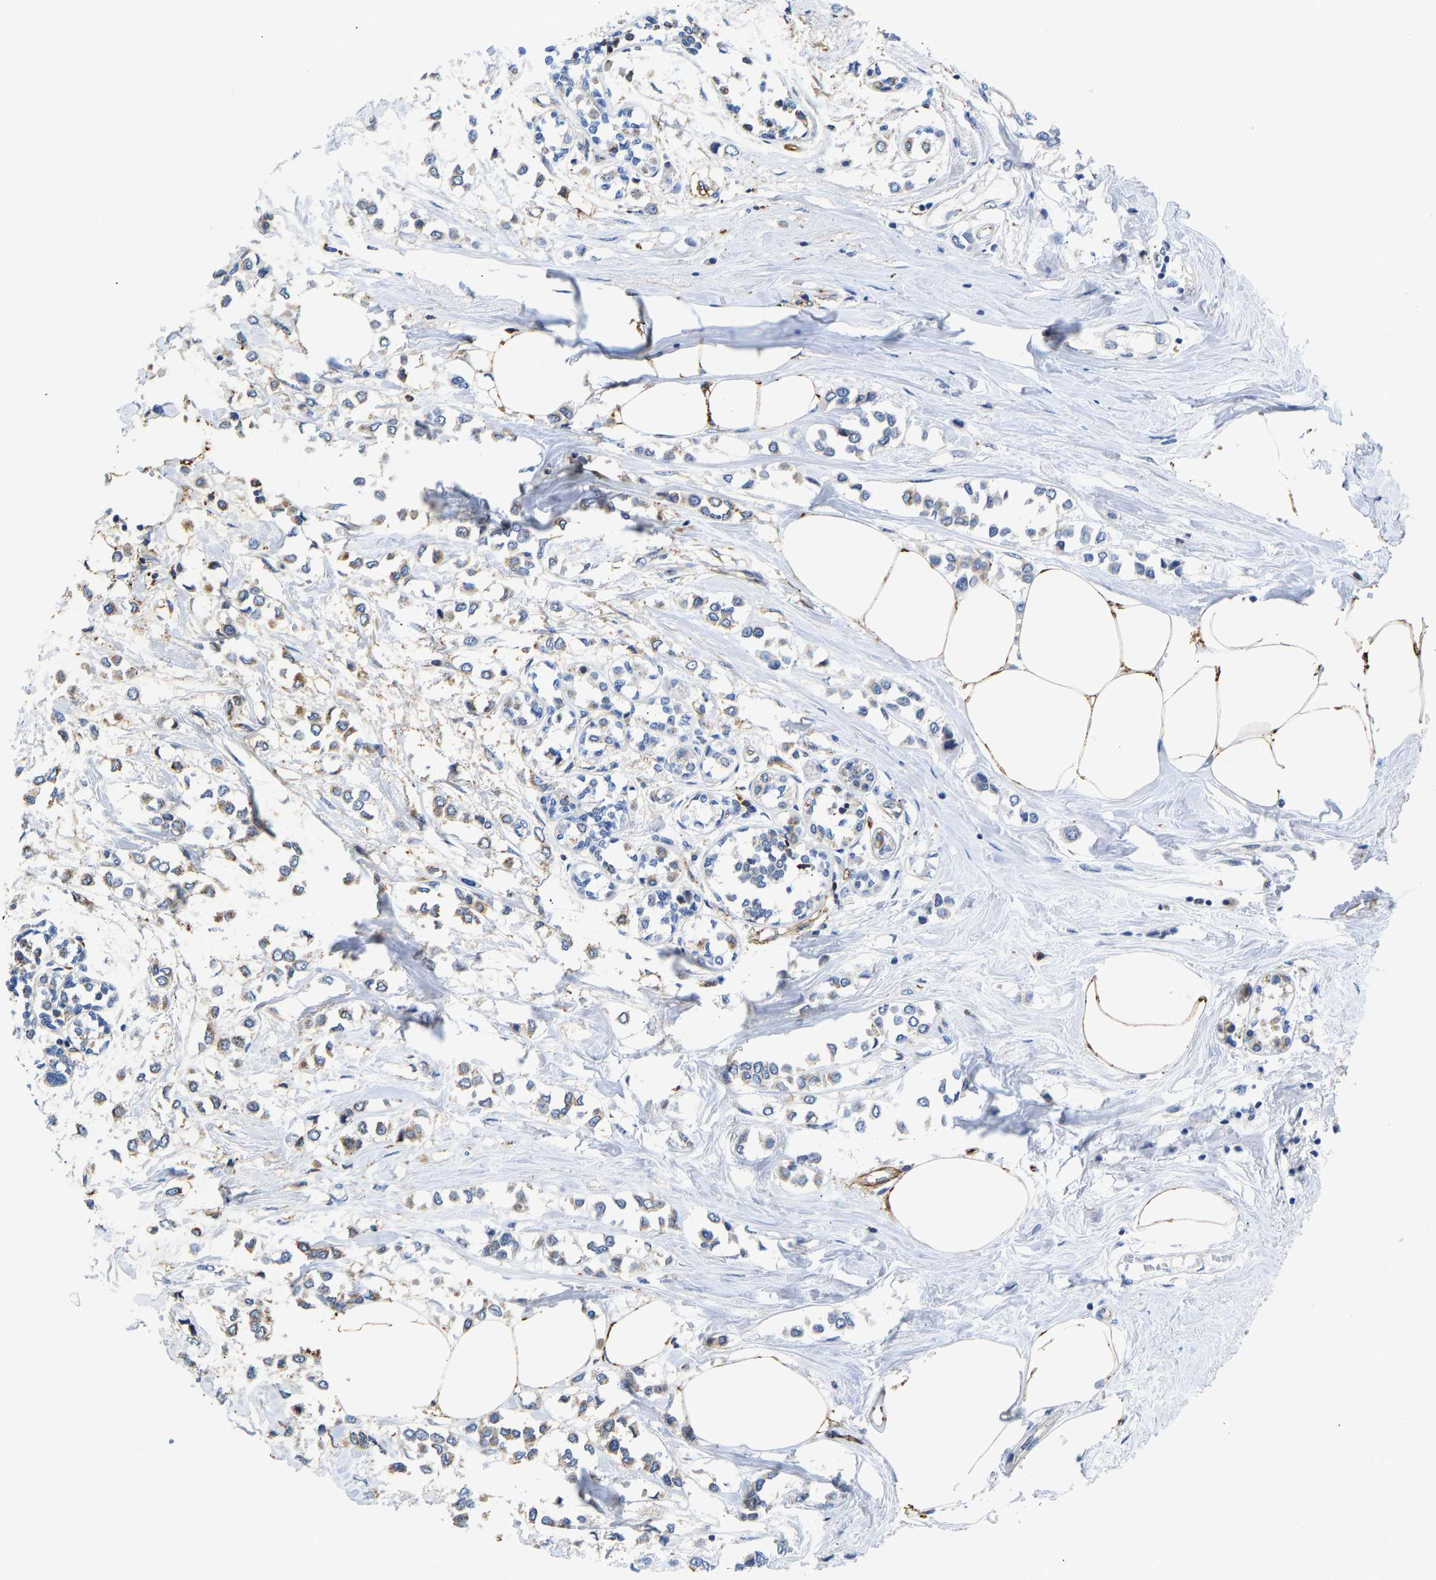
{"staining": {"intensity": "moderate", "quantity": "25%-75%", "location": "cytoplasmic/membranous"}, "tissue": "breast cancer", "cell_type": "Tumor cells", "image_type": "cancer", "snomed": [{"axis": "morphology", "description": "Lobular carcinoma"}, {"axis": "topography", "description": "Breast"}], "caption": "This photomicrograph shows breast cancer stained with immunohistochemistry (IHC) to label a protein in brown. The cytoplasmic/membranous of tumor cells show moderate positivity for the protein. Nuclei are counter-stained blue.", "gene": "RESF1", "patient": {"sex": "female", "age": 51}}